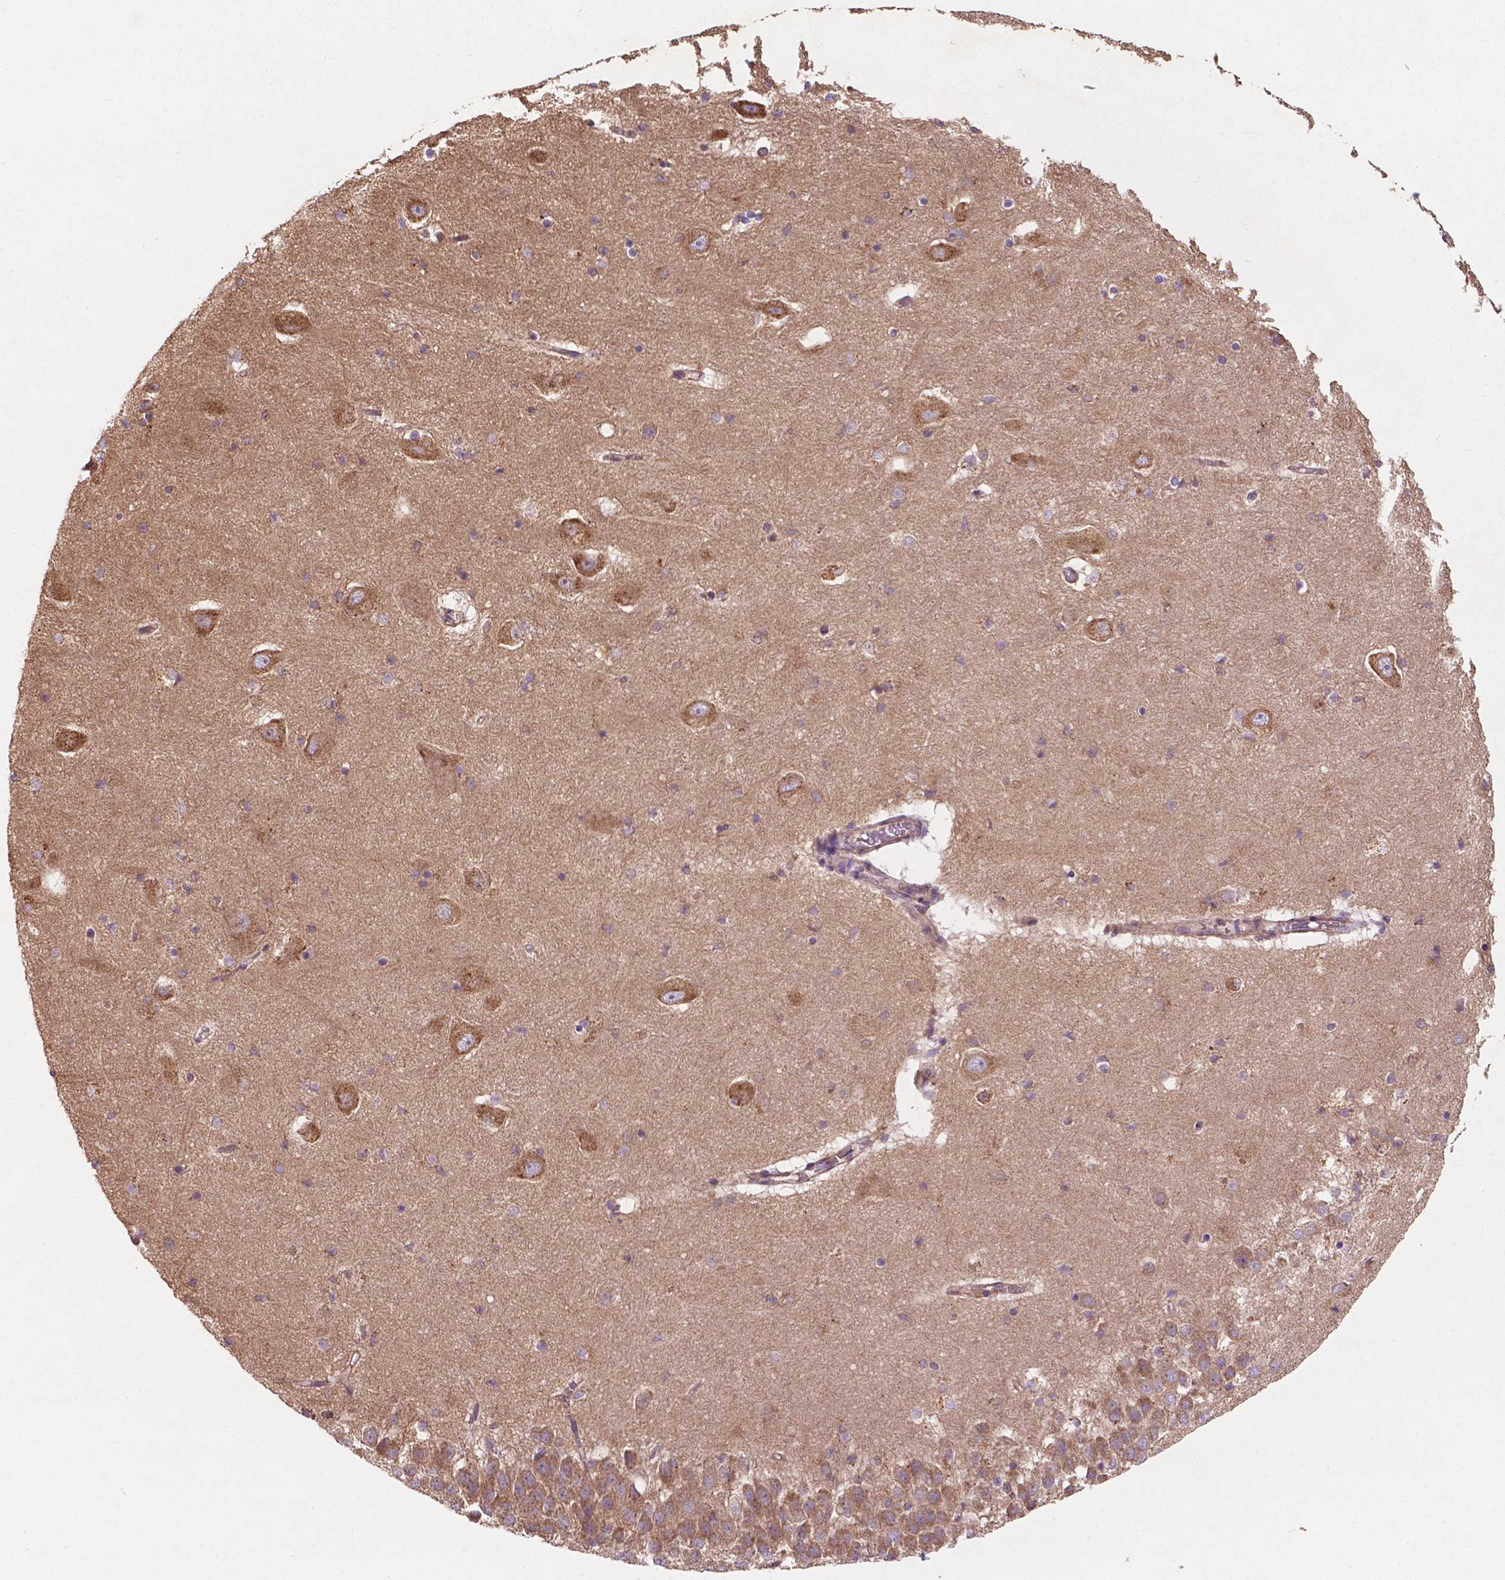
{"staining": {"intensity": "weak", "quantity": "<25%", "location": "cytoplasmic/membranous"}, "tissue": "hippocampus", "cell_type": "Glial cells", "image_type": "normal", "snomed": [{"axis": "morphology", "description": "Normal tissue, NOS"}, {"axis": "topography", "description": "Hippocampus"}], "caption": "Immunohistochemical staining of benign human hippocampus exhibits no significant positivity in glial cells. The staining was performed using DAB to visualize the protein expression in brown, while the nuclei were stained in blue with hematoxylin (Magnification: 20x).", "gene": "CCDC71L", "patient": {"sex": "male", "age": 58}}